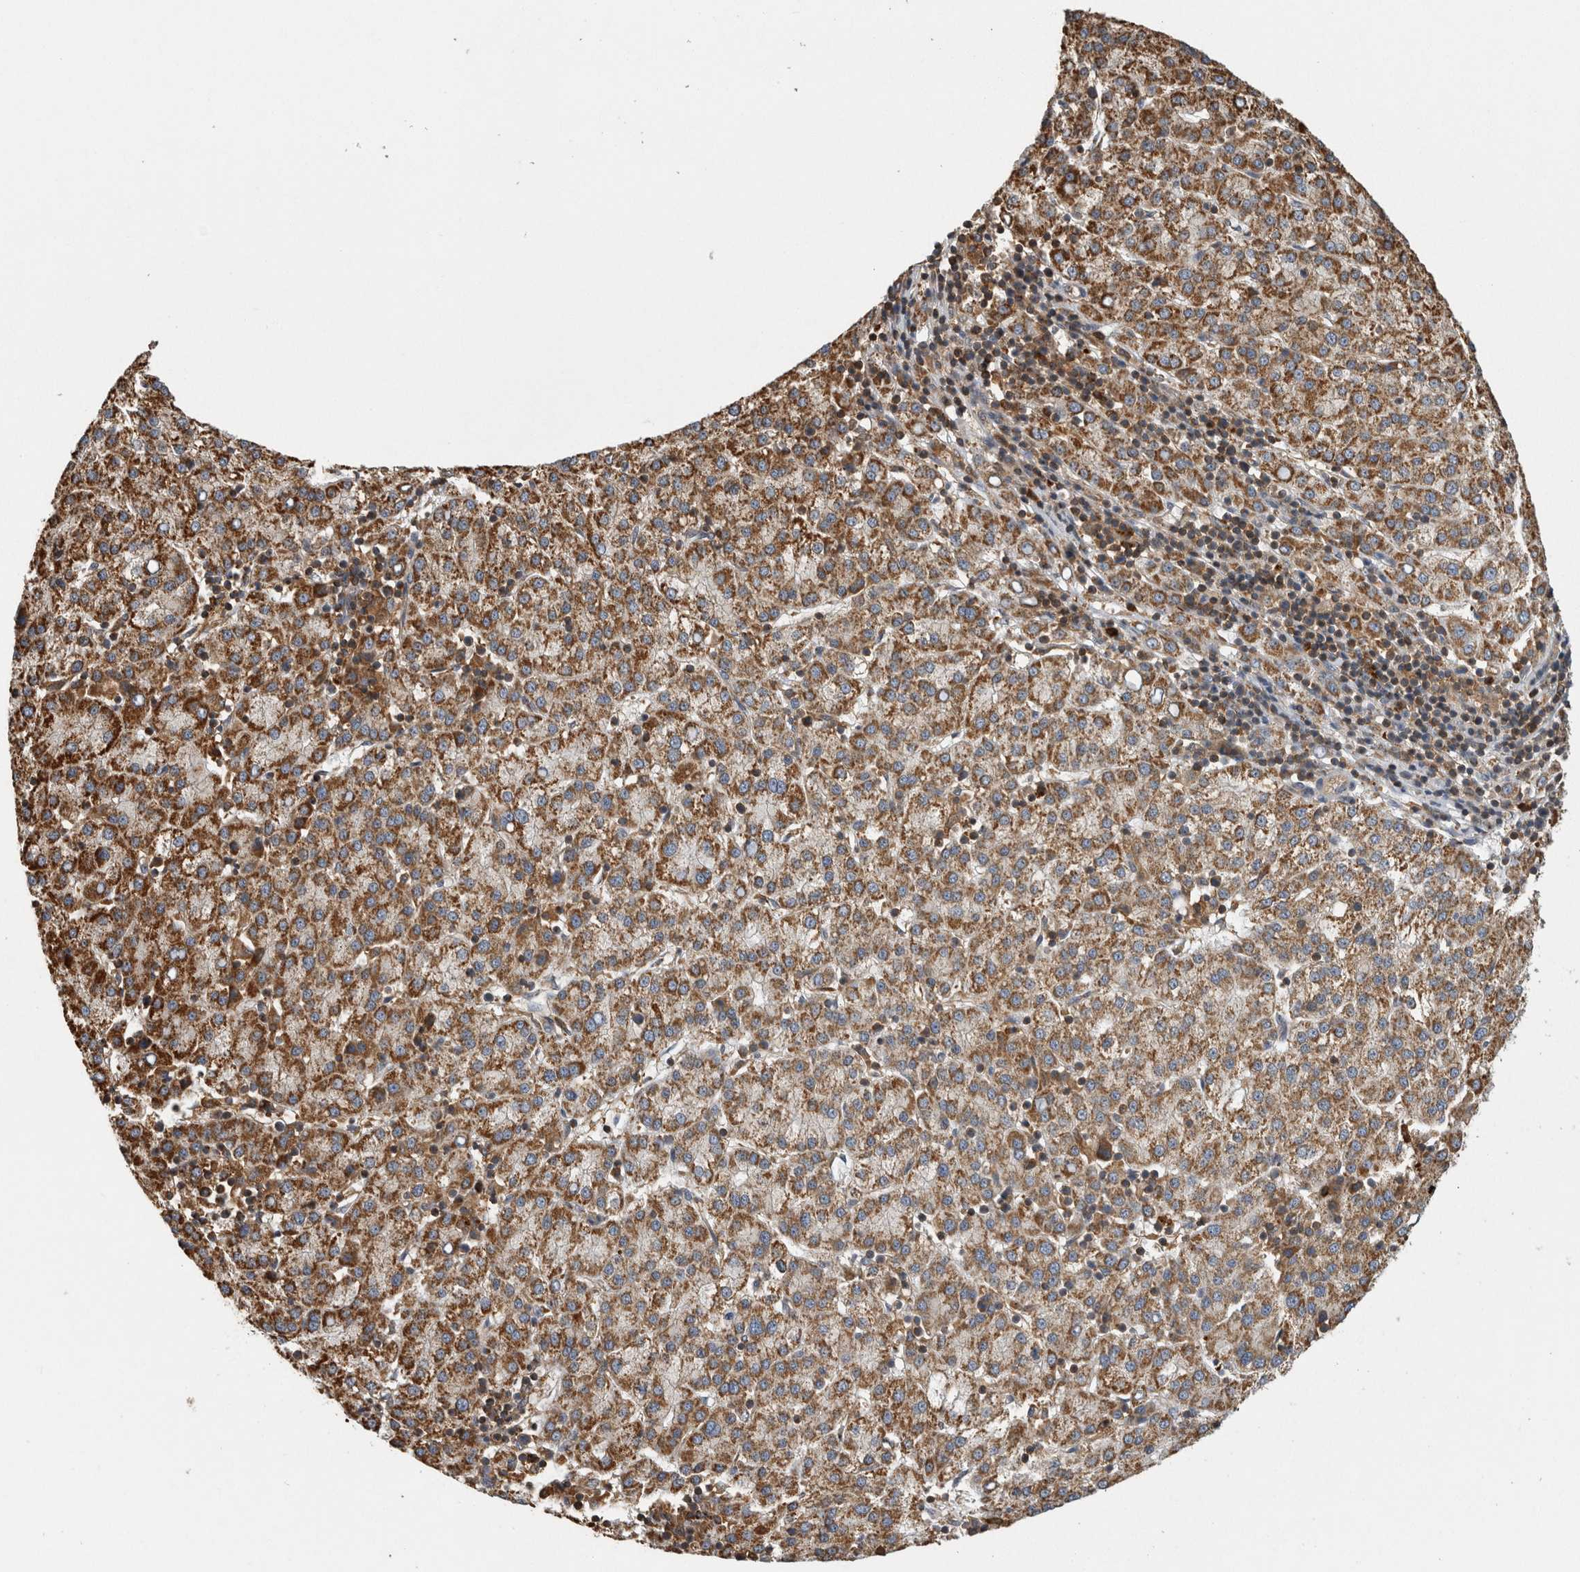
{"staining": {"intensity": "strong", "quantity": ">75%", "location": "cytoplasmic/membranous"}, "tissue": "liver cancer", "cell_type": "Tumor cells", "image_type": "cancer", "snomed": [{"axis": "morphology", "description": "Carcinoma, Hepatocellular, NOS"}, {"axis": "topography", "description": "Liver"}], "caption": "Immunohistochemical staining of hepatocellular carcinoma (liver) demonstrates strong cytoplasmic/membranous protein positivity in about >75% of tumor cells.", "gene": "GRIK2", "patient": {"sex": "female", "age": 58}}